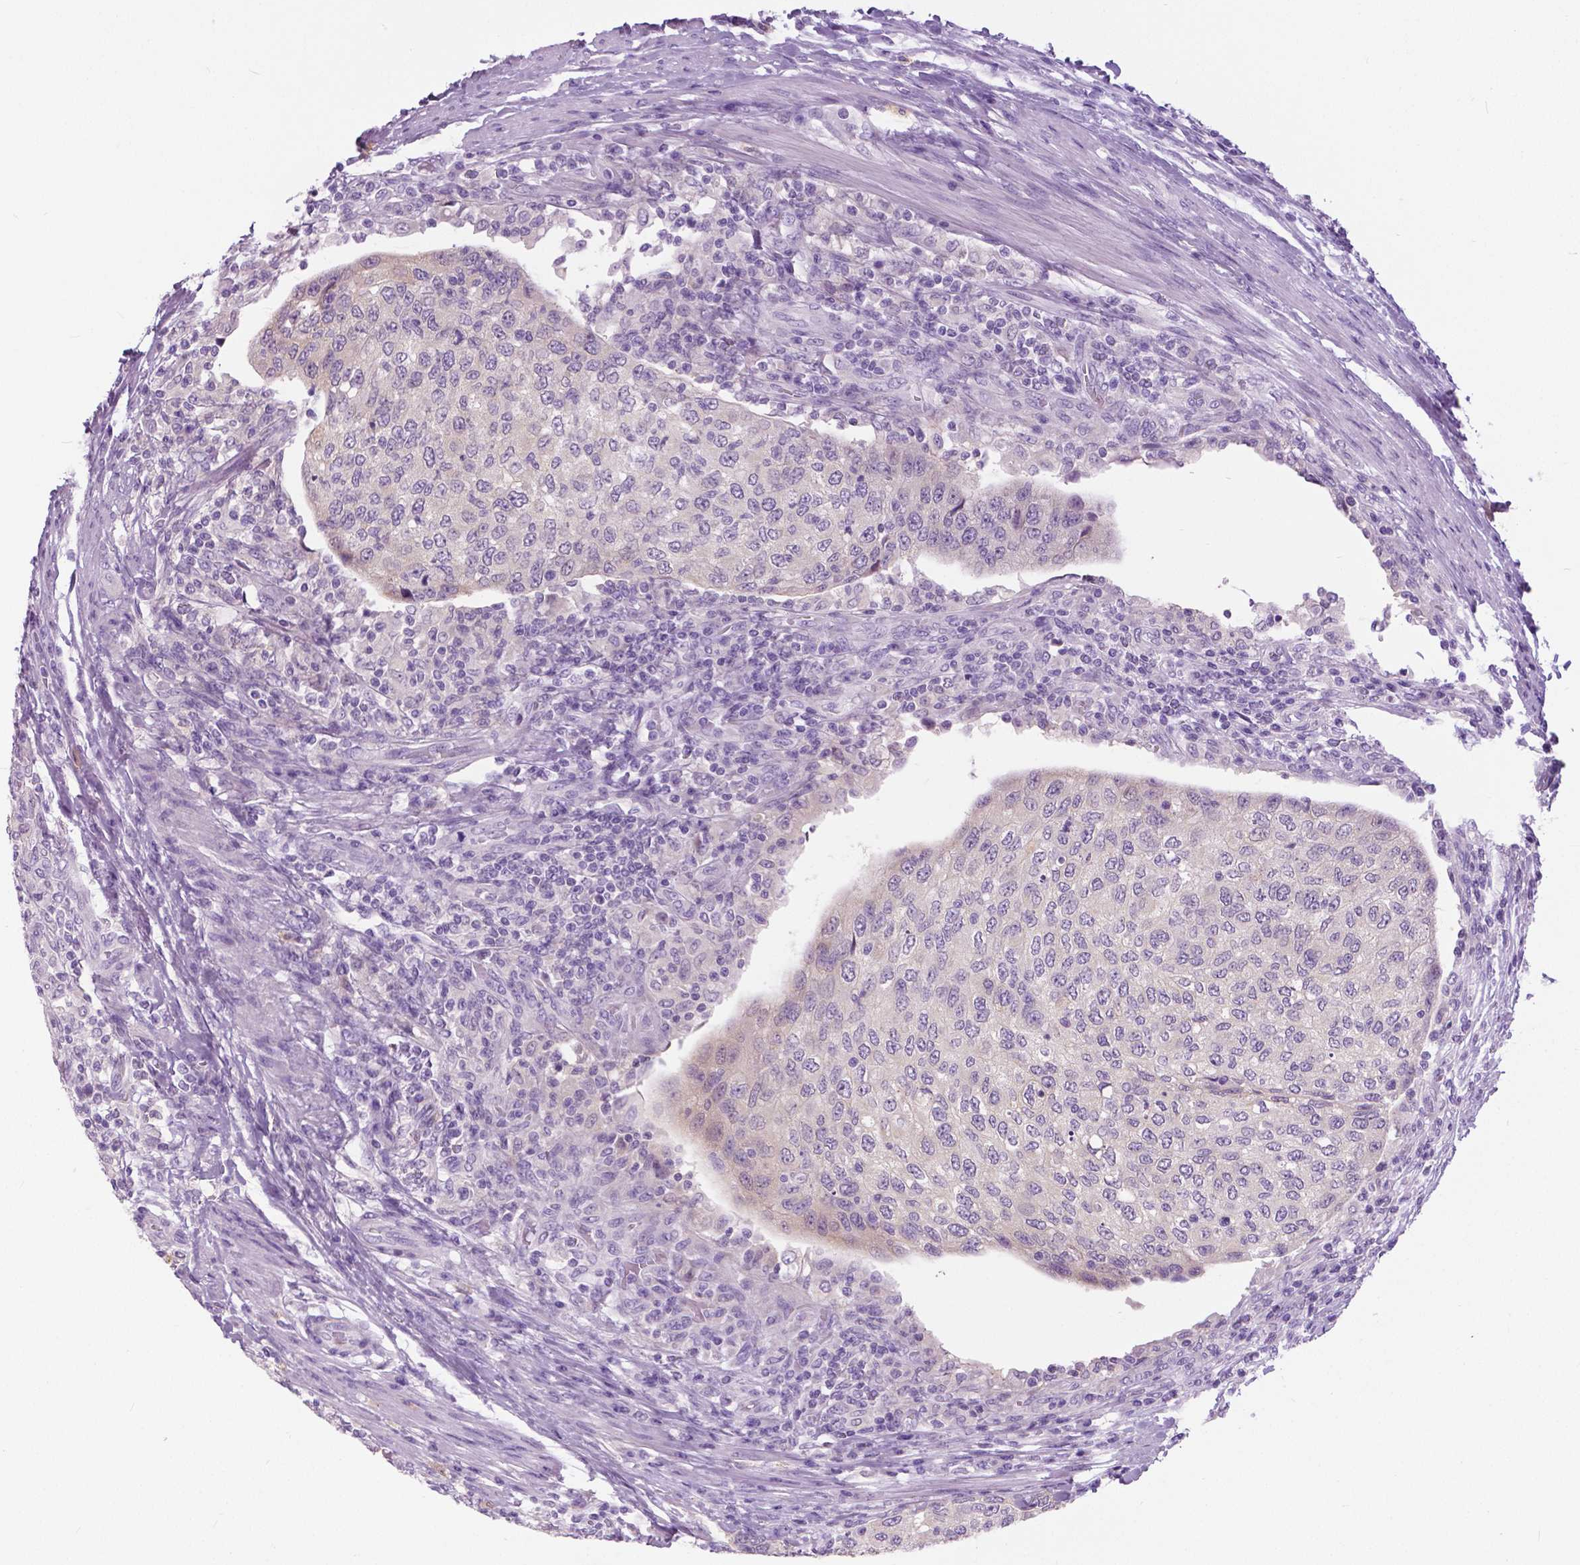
{"staining": {"intensity": "negative", "quantity": "none", "location": "none"}, "tissue": "urothelial cancer", "cell_type": "Tumor cells", "image_type": "cancer", "snomed": [{"axis": "morphology", "description": "Urothelial carcinoma, High grade"}, {"axis": "topography", "description": "Urinary bladder"}], "caption": "Immunohistochemistry image of human urothelial carcinoma (high-grade) stained for a protein (brown), which demonstrates no staining in tumor cells. The staining is performed using DAB brown chromogen with nuclei counter-stained in using hematoxylin.", "gene": "TP53TG5", "patient": {"sex": "female", "age": 78}}